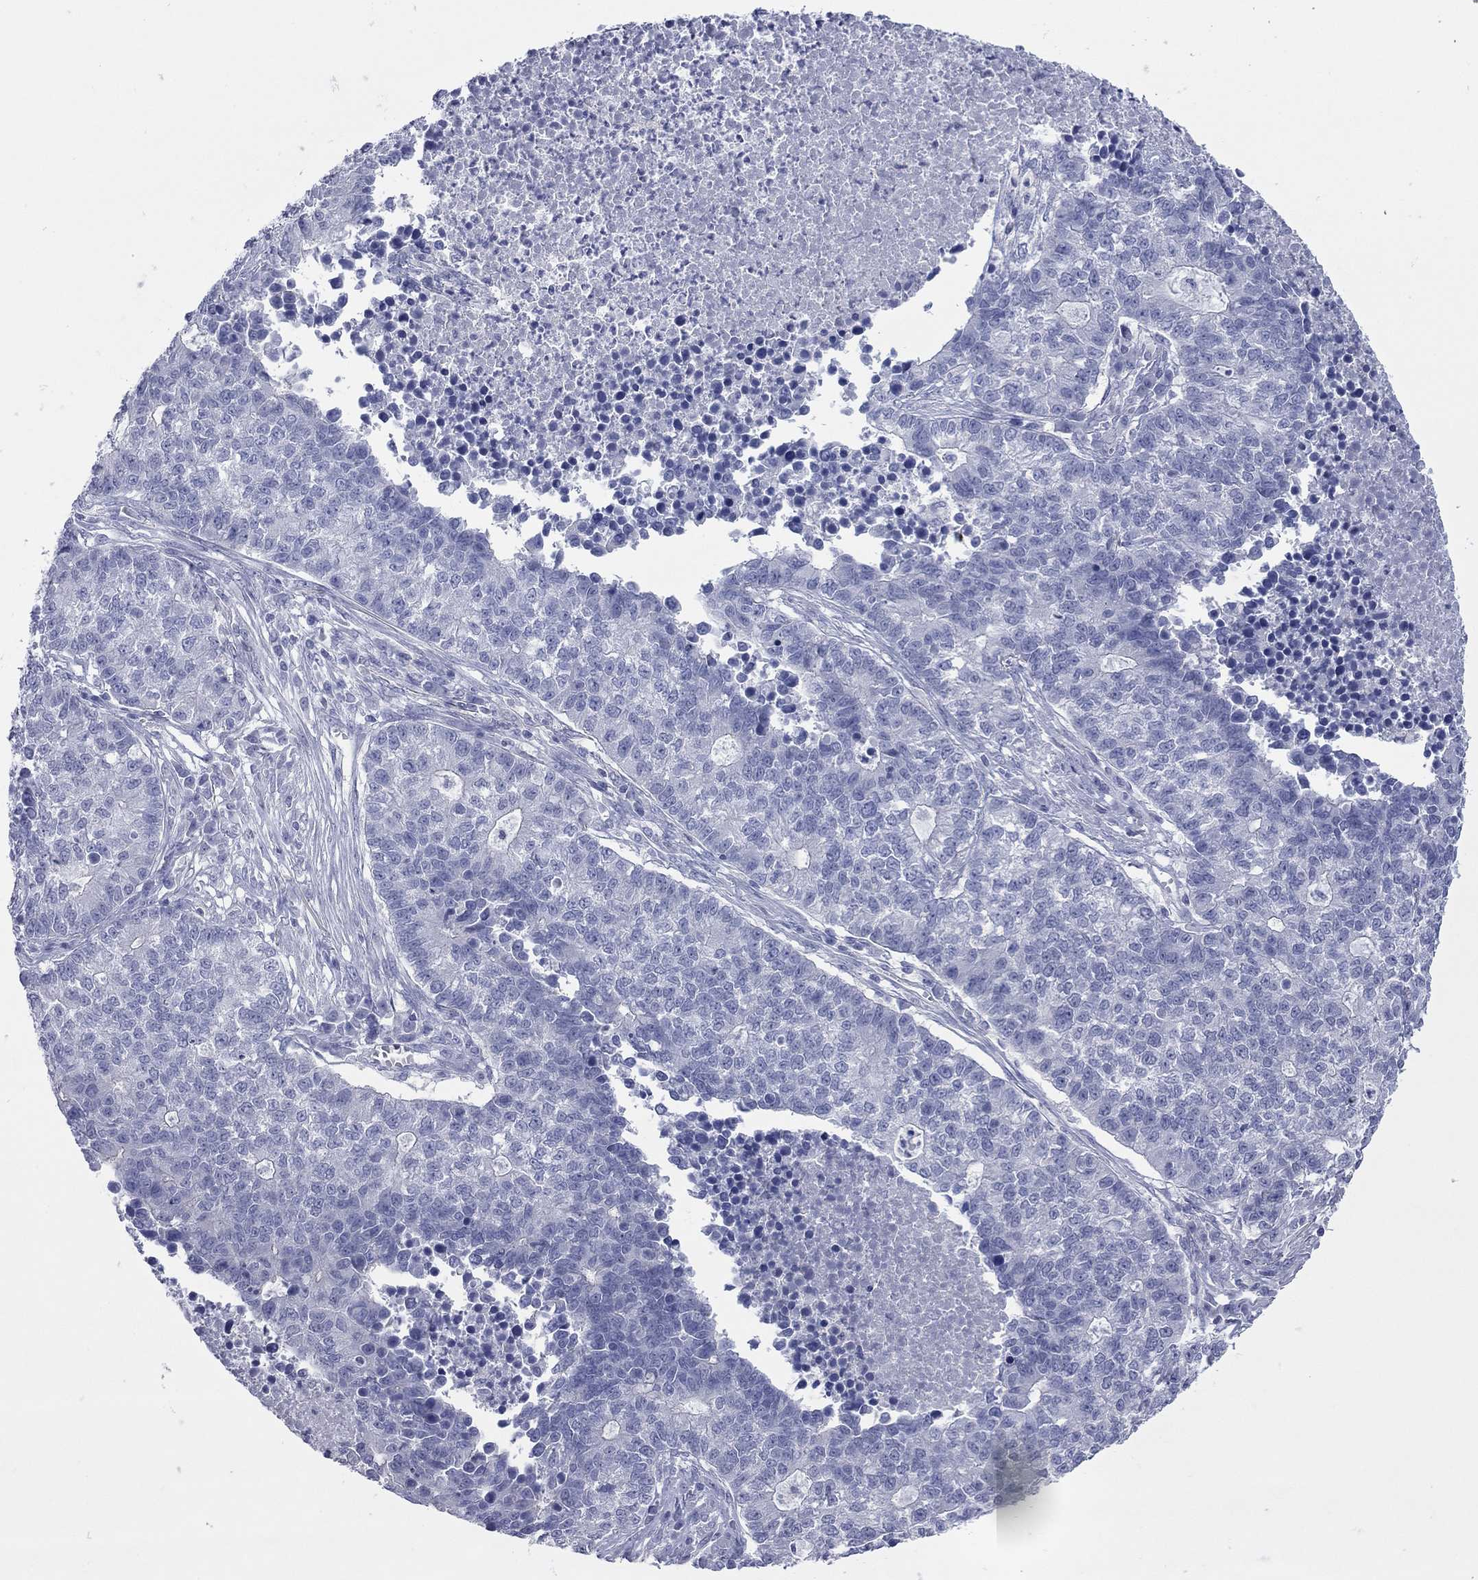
{"staining": {"intensity": "negative", "quantity": "none", "location": "none"}, "tissue": "lung cancer", "cell_type": "Tumor cells", "image_type": "cancer", "snomed": [{"axis": "morphology", "description": "Adenocarcinoma, NOS"}, {"axis": "topography", "description": "Lung"}], "caption": "IHC photomicrograph of adenocarcinoma (lung) stained for a protein (brown), which shows no staining in tumor cells.", "gene": "ACTL7B", "patient": {"sex": "male", "age": 57}}